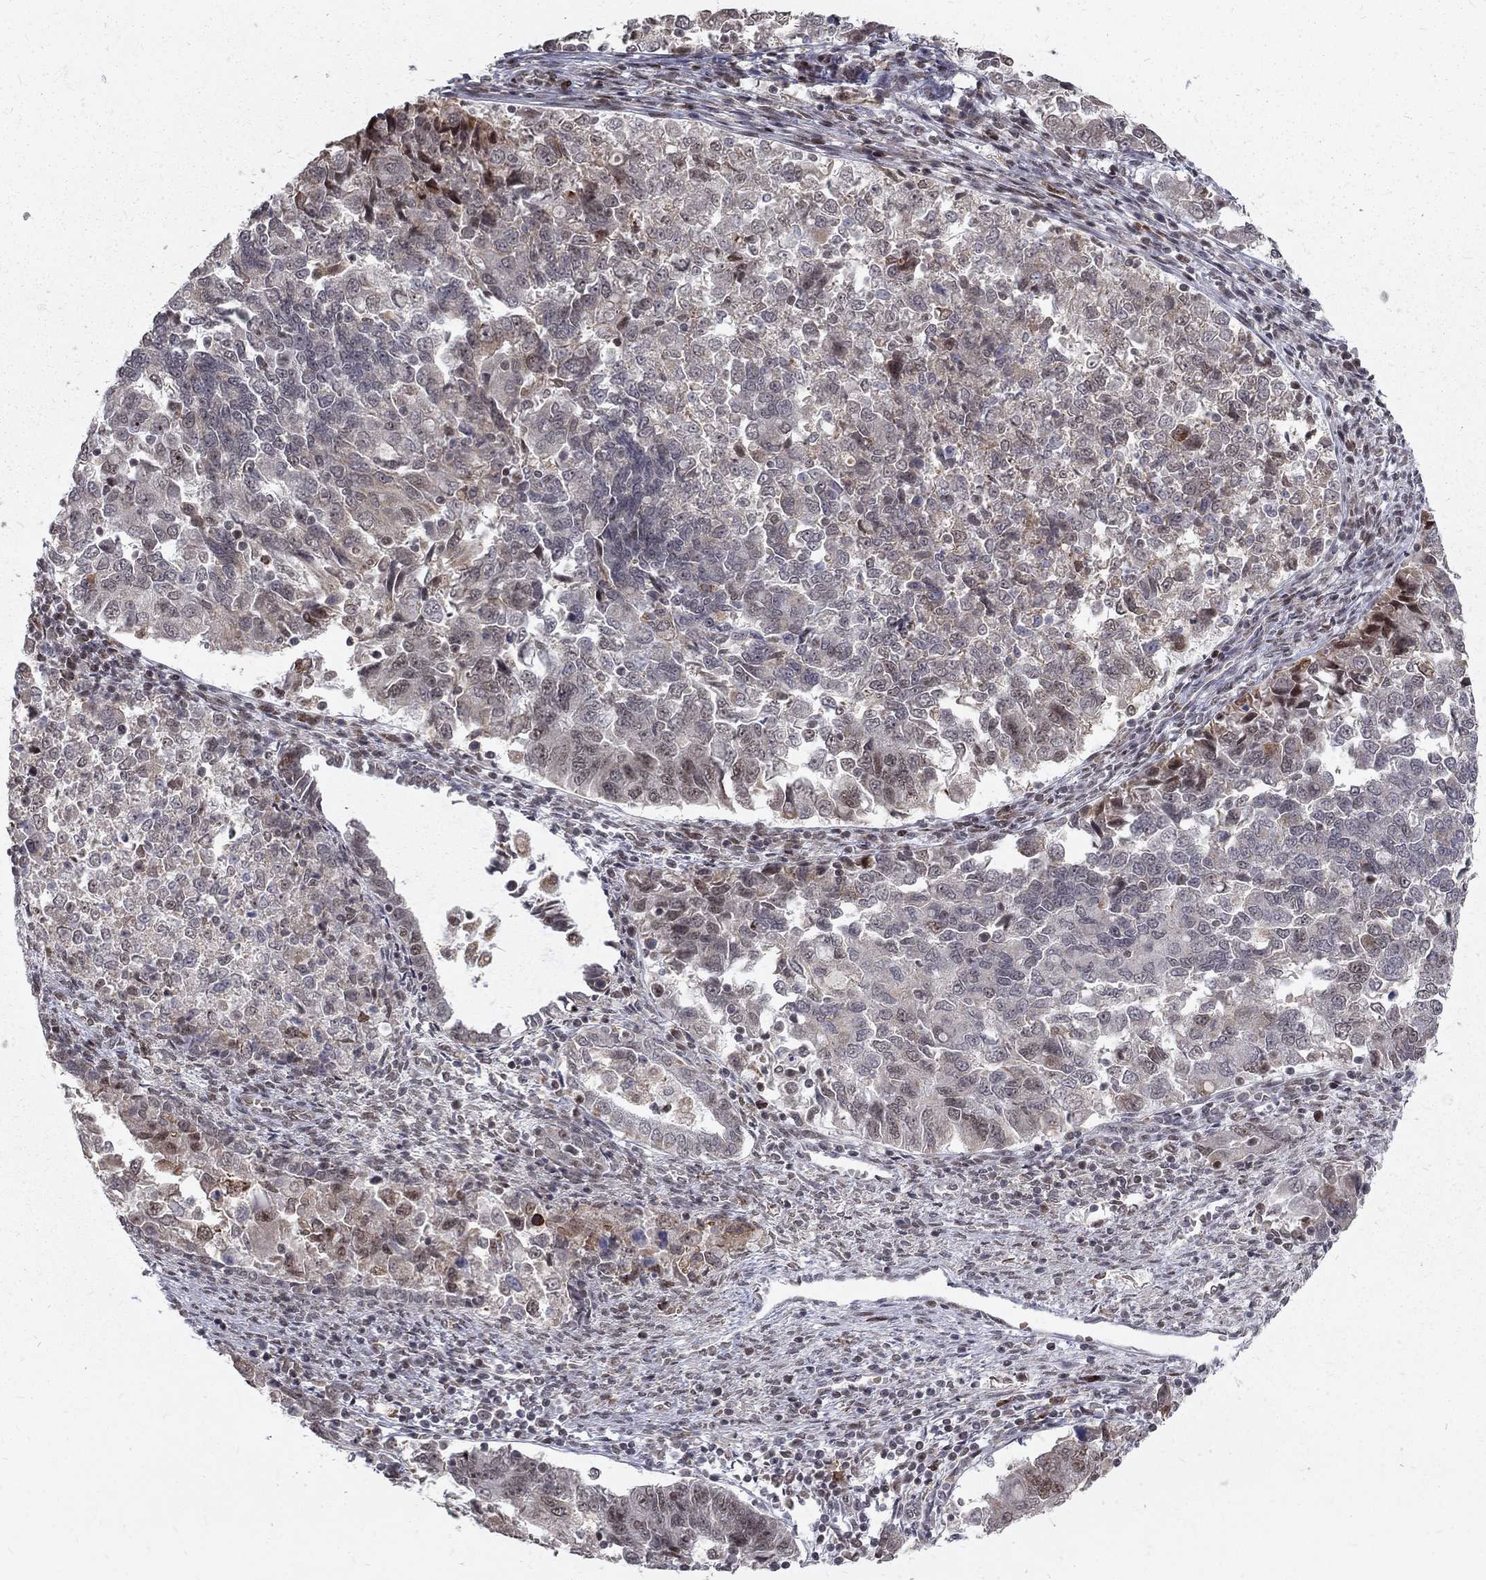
{"staining": {"intensity": "strong", "quantity": "<25%", "location": "nuclear"}, "tissue": "endometrial cancer", "cell_type": "Tumor cells", "image_type": "cancer", "snomed": [{"axis": "morphology", "description": "Adenocarcinoma, NOS"}, {"axis": "topography", "description": "Endometrium"}], "caption": "A micrograph showing strong nuclear positivity in about <25% of tumor cells in endometrial adenocarcinoma, as visualized by brown immunohistochemical staining.", "gene": "TCEAL1", "patient": {"sex": "female", "age": 43}}